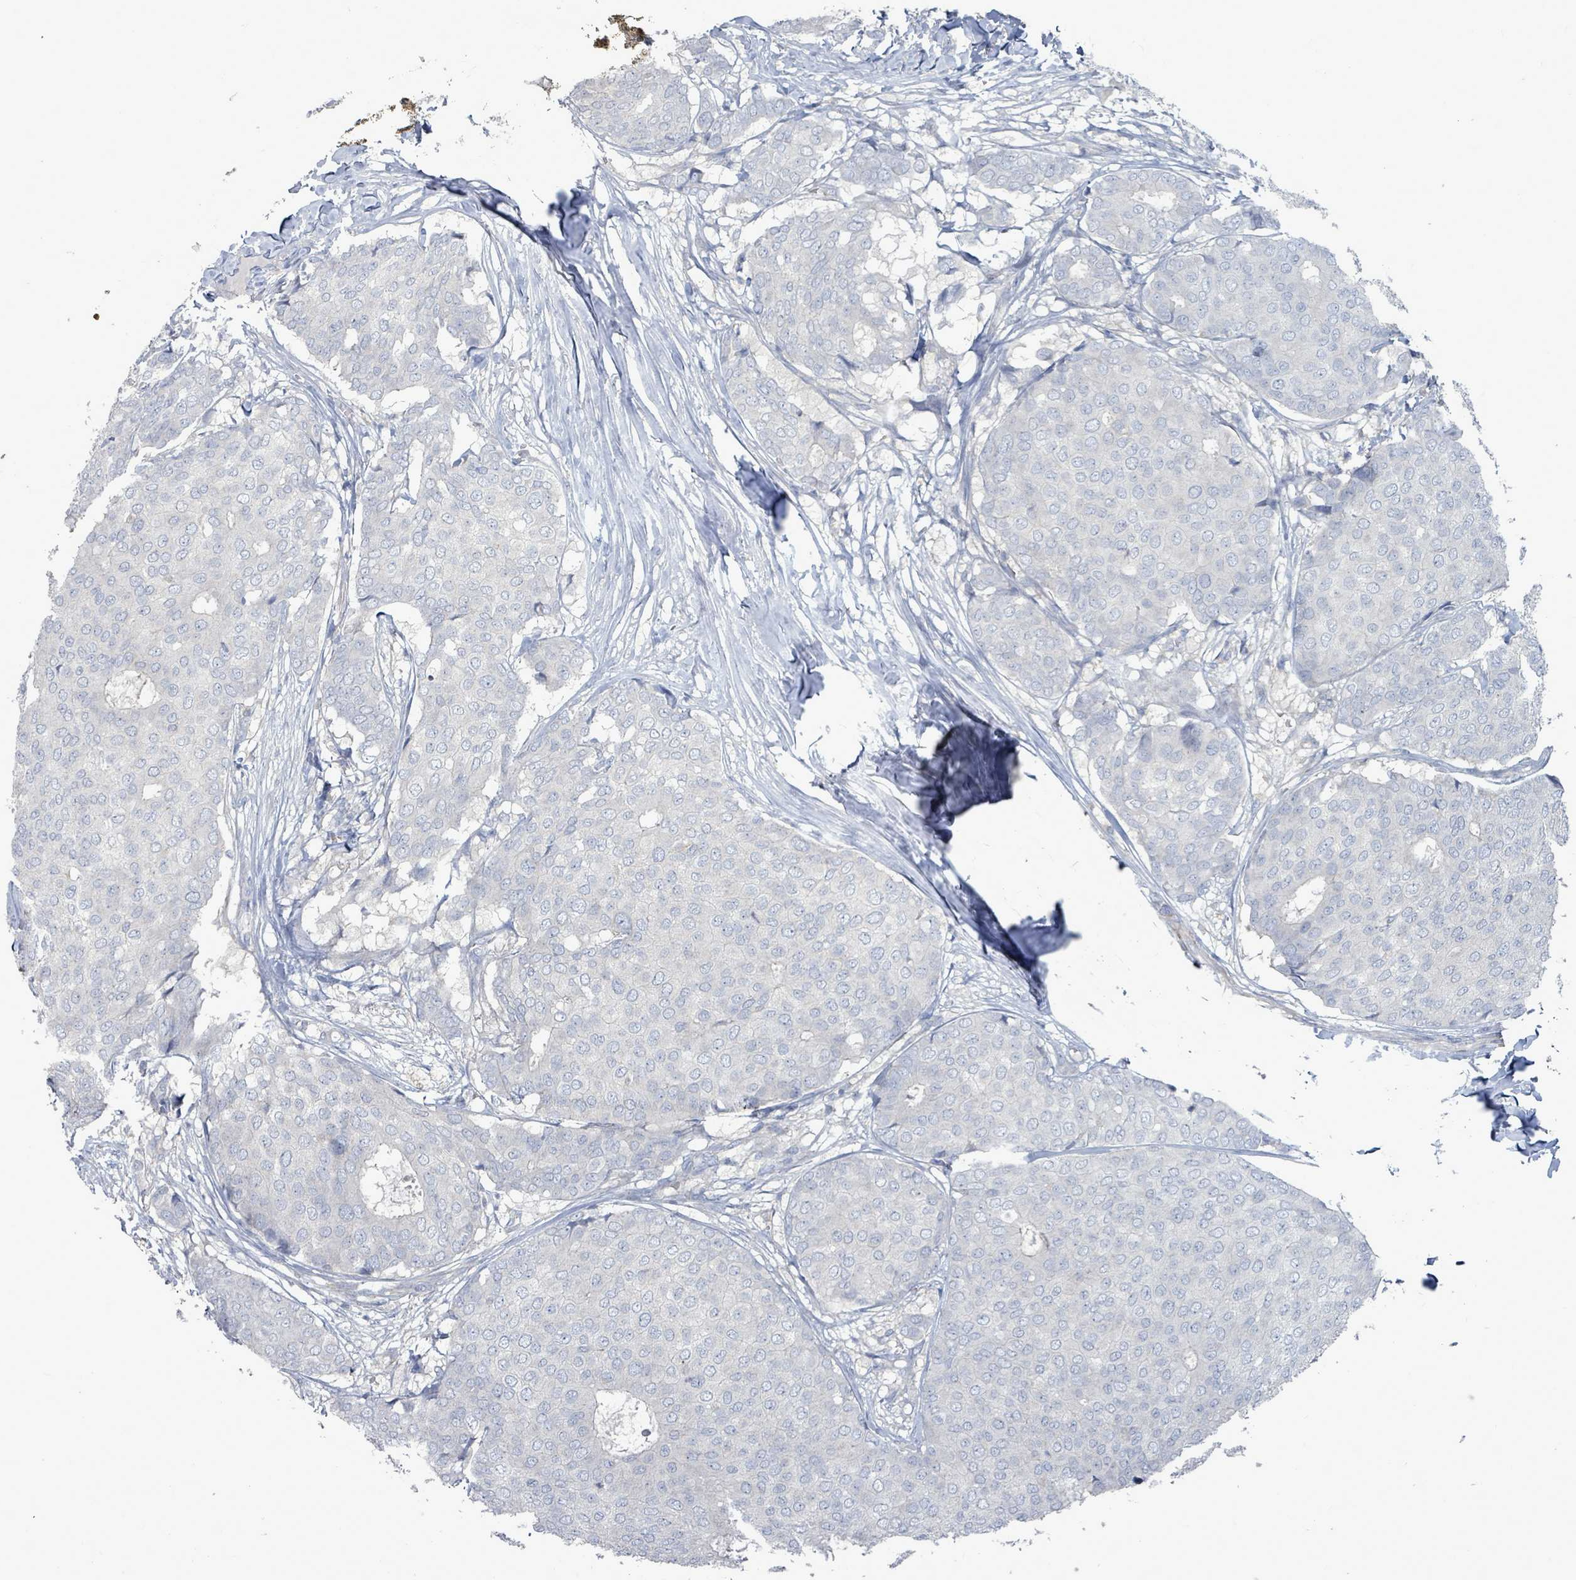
{"staining": {"intensity": "negative", "quantity": "none", "location": "none"}, "tissue": "breast cancer", "cell_type": "Tumor cells", "image_type": "cancer", "snomed": [{"axis": "morphology", "description": "Duct carcinoma"}, {"axis": "topography", "description": "Breast"}], "caption": "There is no significant positivity in tumor cells of intraductal carcinoma (breast).", "gene": "ARGFX", "patient": {"sex": "female", "age": 75}}